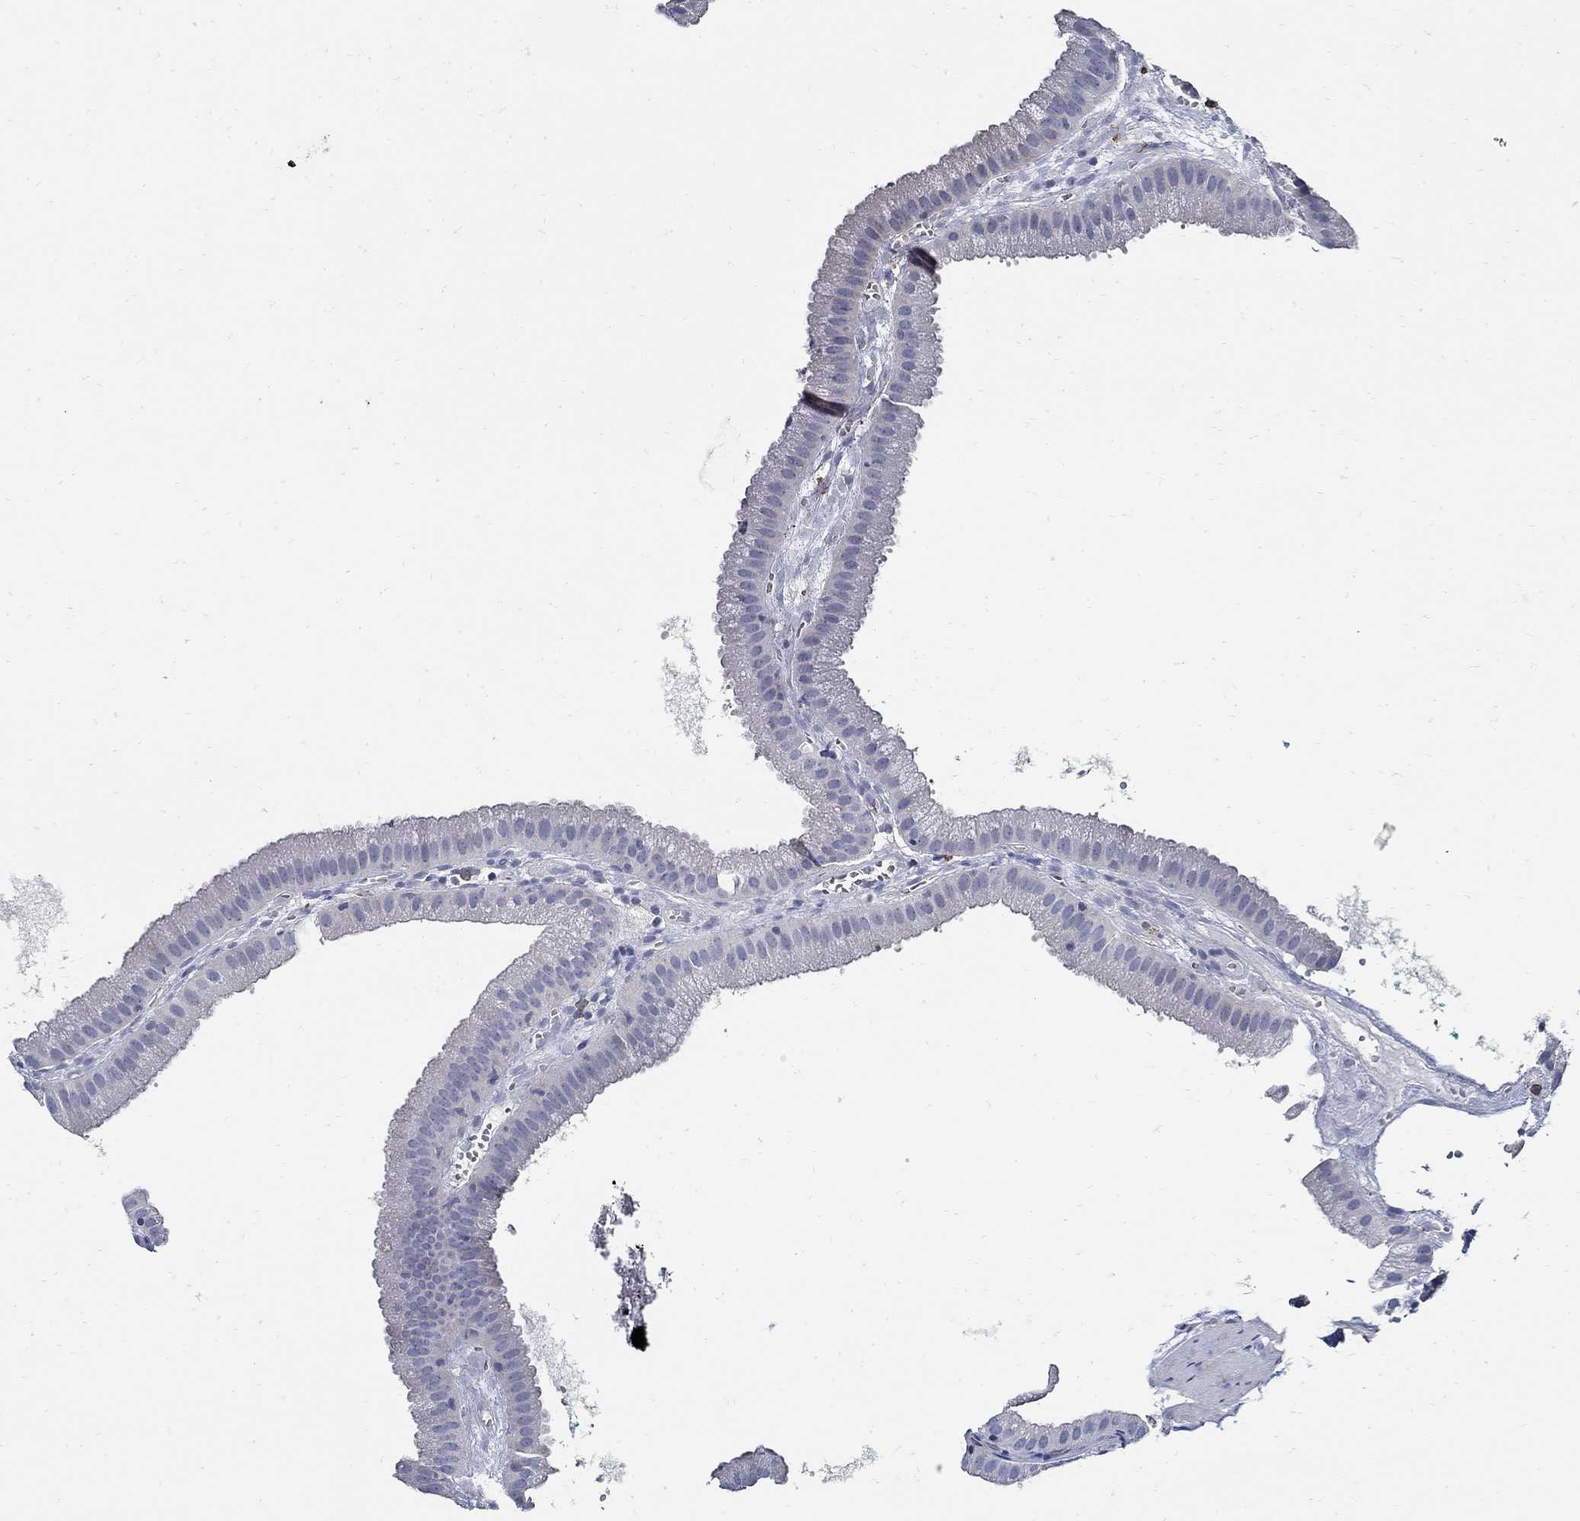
{"staining": {"intensity": "negative", "quantity": "none", "location": "none"}, "tissue": "gallbladder", "cell_type": "Glandular cells", "image_type": "normal", "snomed": [{"axis": "morphology", "description": "Normal tissue, NOS"}, {"axis": "topography", "description": "Gallbladder"}], "caption": "DAB immunohistochemical staining of normal human gallbladder displays no significant positivity in glandular cells.", "gene": "PRX", "patient": {"sex": "male", "age": 67}}